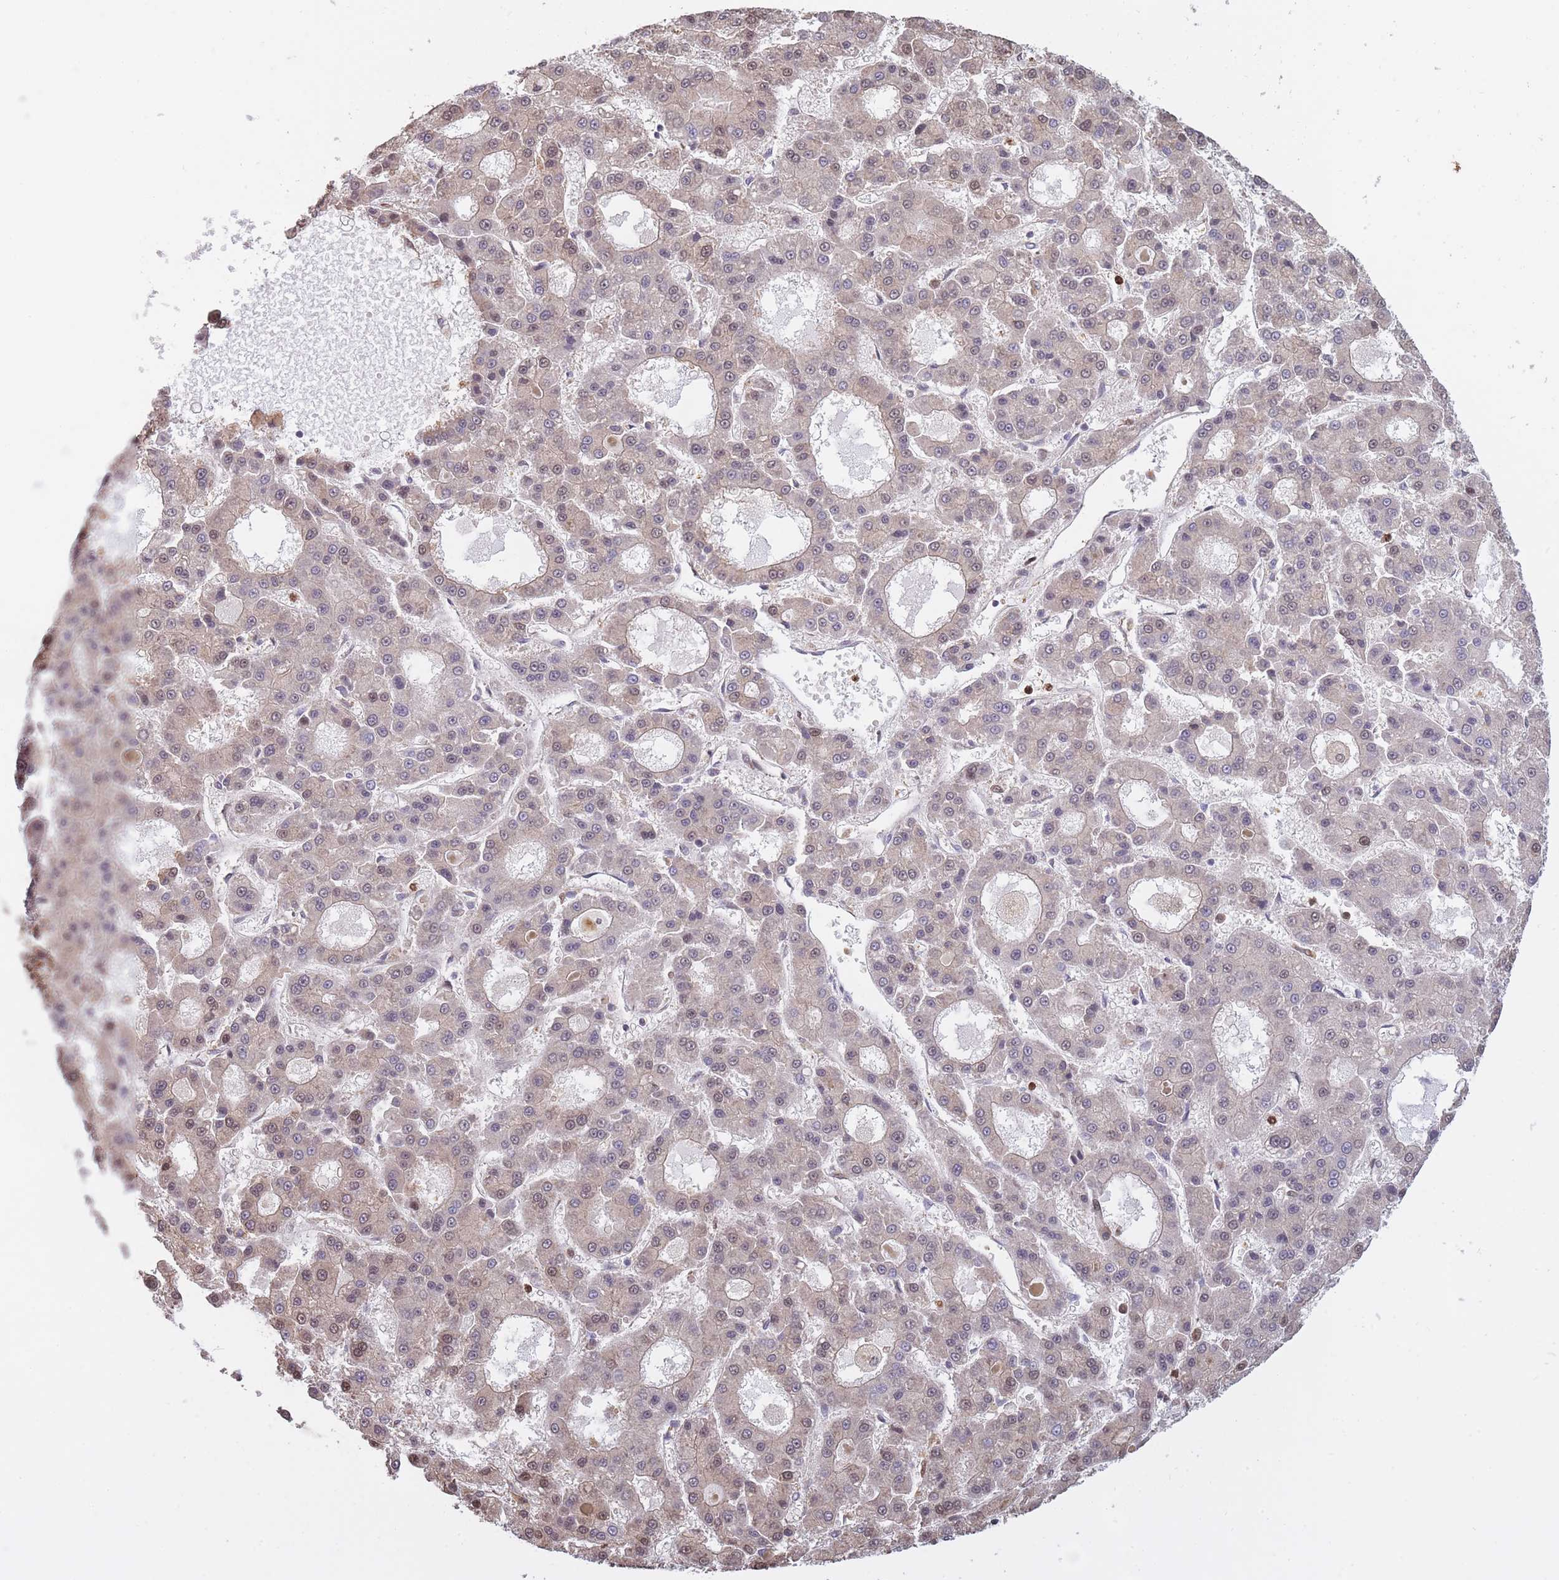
{"staining": {"intensity": "weak", "quantity": "<25%", "location": "nuclear"}, "tissue": "liver cancer", "cell_type": "Tumor cells", "image_type": "cancer", "snomed": [{"axis": "morphology", "description": "Carcinoma, Hepatocellular, NOS"}, {"axis": "topography", "description": "Liver"}], "caption": "The histopathology image exhibits no staining of tumor cells in liver cancer.", "gene": "ARL13B", "patient": {"sex": "male", "age": 70}}